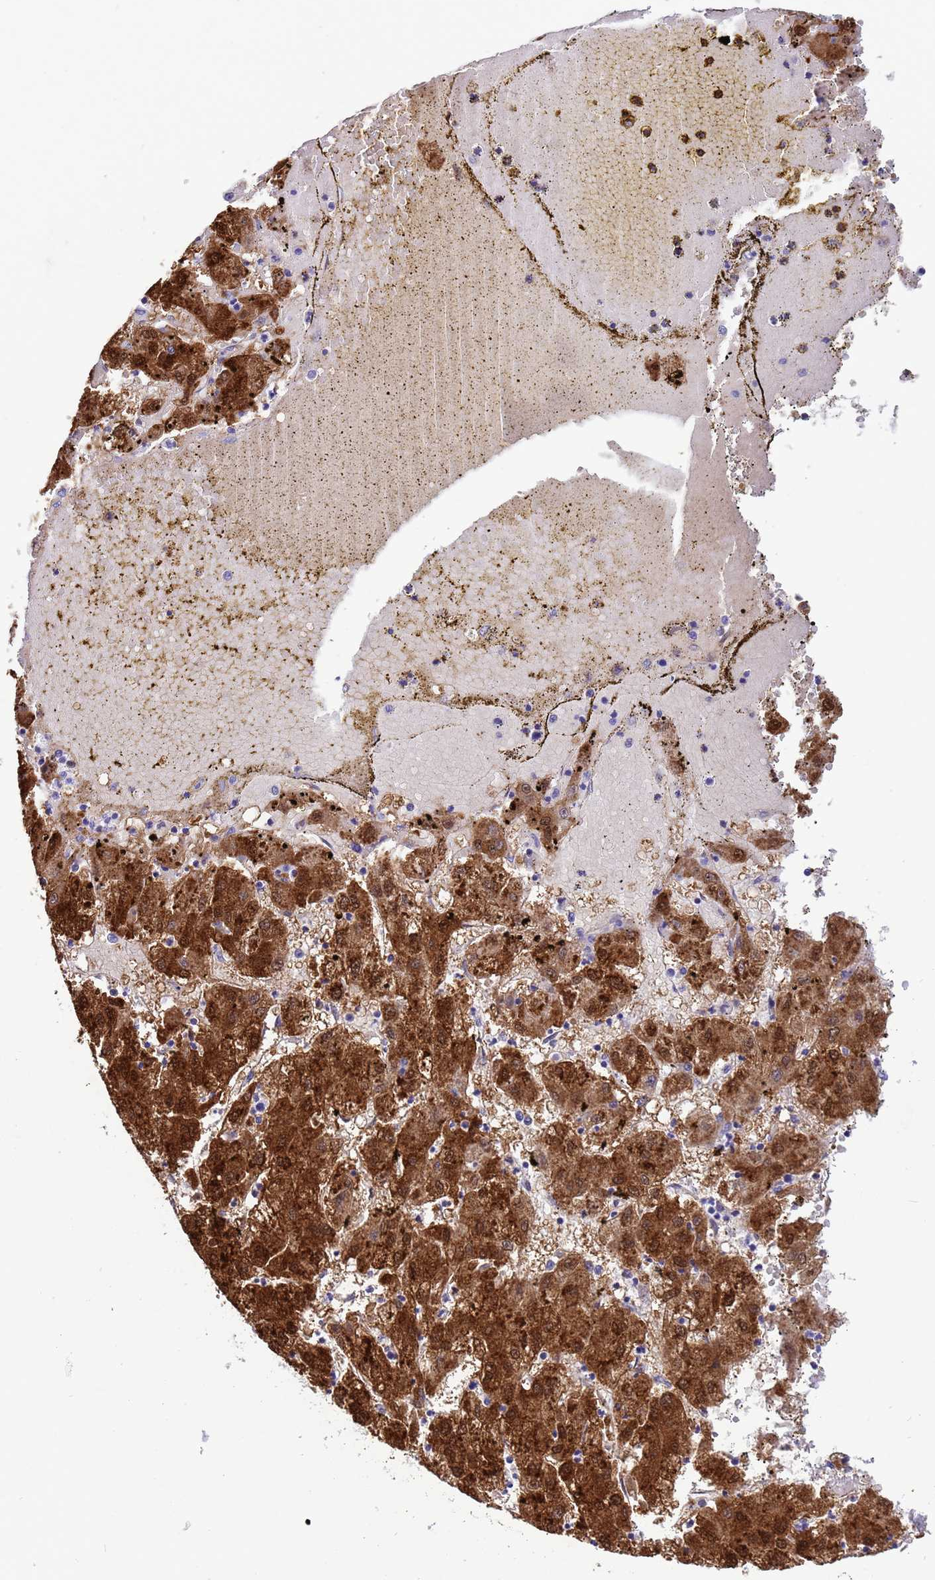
{"staining": {"intensity": "strong", "quantity": ">75%", "location": "cytoplasmic/membranous,nuclear"}, "tissue": "liver cancer", "cell_type": "Tumor cells", "image_type": "cancer", "snomed": [{"axis": "morphology", "description": "Carcinoma, Hepatocellular, NOS"}, {"axis": "topography", "description": "Liver"}], "caption": "Liver hepatocellular carcinoma tissue demonstrates strong cytoplasmic/membranous and nuclear expression in about >75% of tumor cells, visualized by immunohistochemistry. The staining is performed using DAB (3,3'-diaminobenzidine) brown chromogen to label protein expression. The nuclei are counter-stained blue using hematoxylin.", "gene": "AKR1C2", "patient": {"sex": "male", "age": 72}}